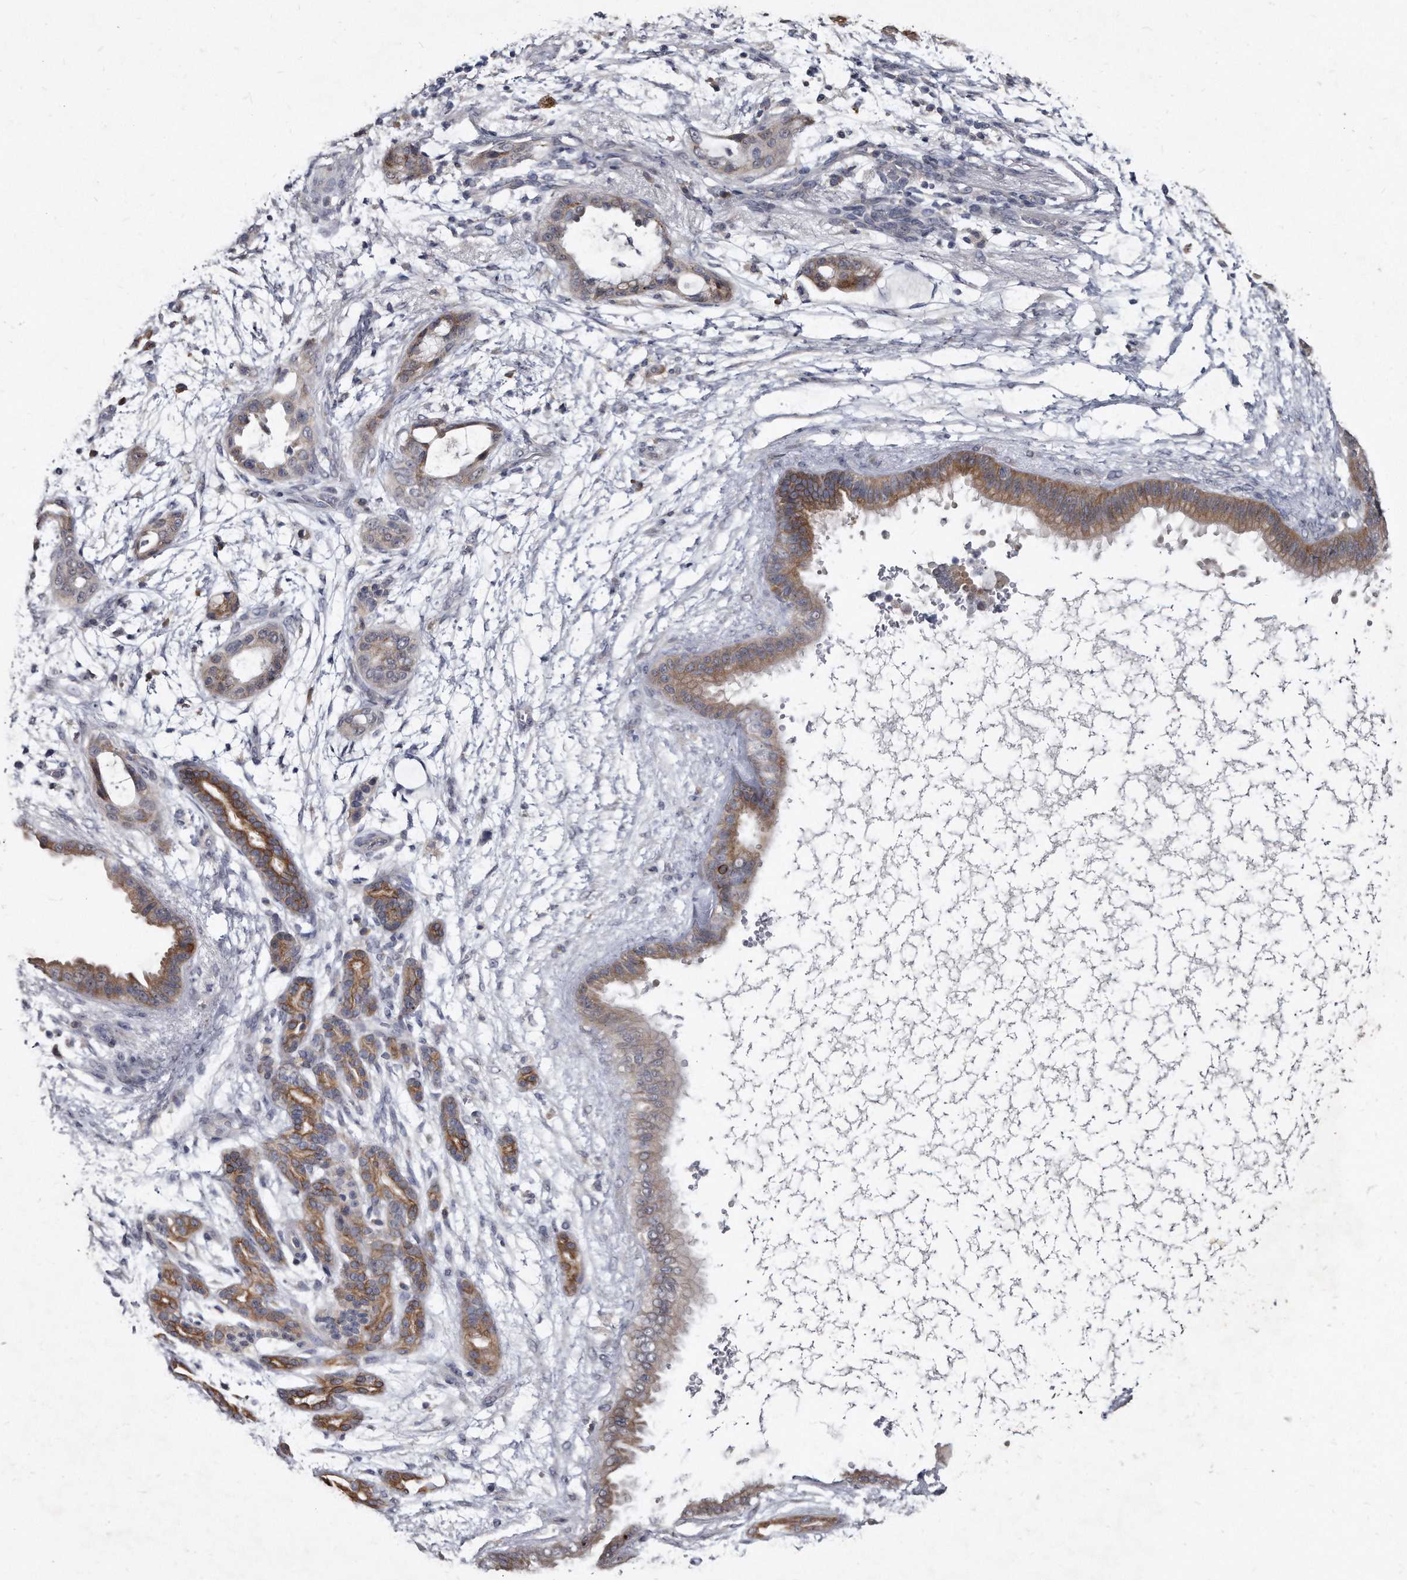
{"staining": {"intensity": "moderate", "quantity": ">75%", "location": "cytoplasmic/membranous"}, "tissue": "pancreatic cancer", "cell_type": "Tumor cells", "image_type": "cancer", "snomed": [{"axis": "morphology", "description": "Adenocarcinoma, NOS"}, {"axis": "topography", "description": "Pancreas"}], "caption": "Immunohistochemical staining of human pancreatic cancer shows moderate cytoplasmic/membranous protein staining in about >75% of tumor cells. The protein is stained brown, and the nuclei are stained in blue (DAB IHC with brightfield microscopy, high magnification).", "gene": "KLHDC3", "patient": {"sex": "male", "age": 59}}